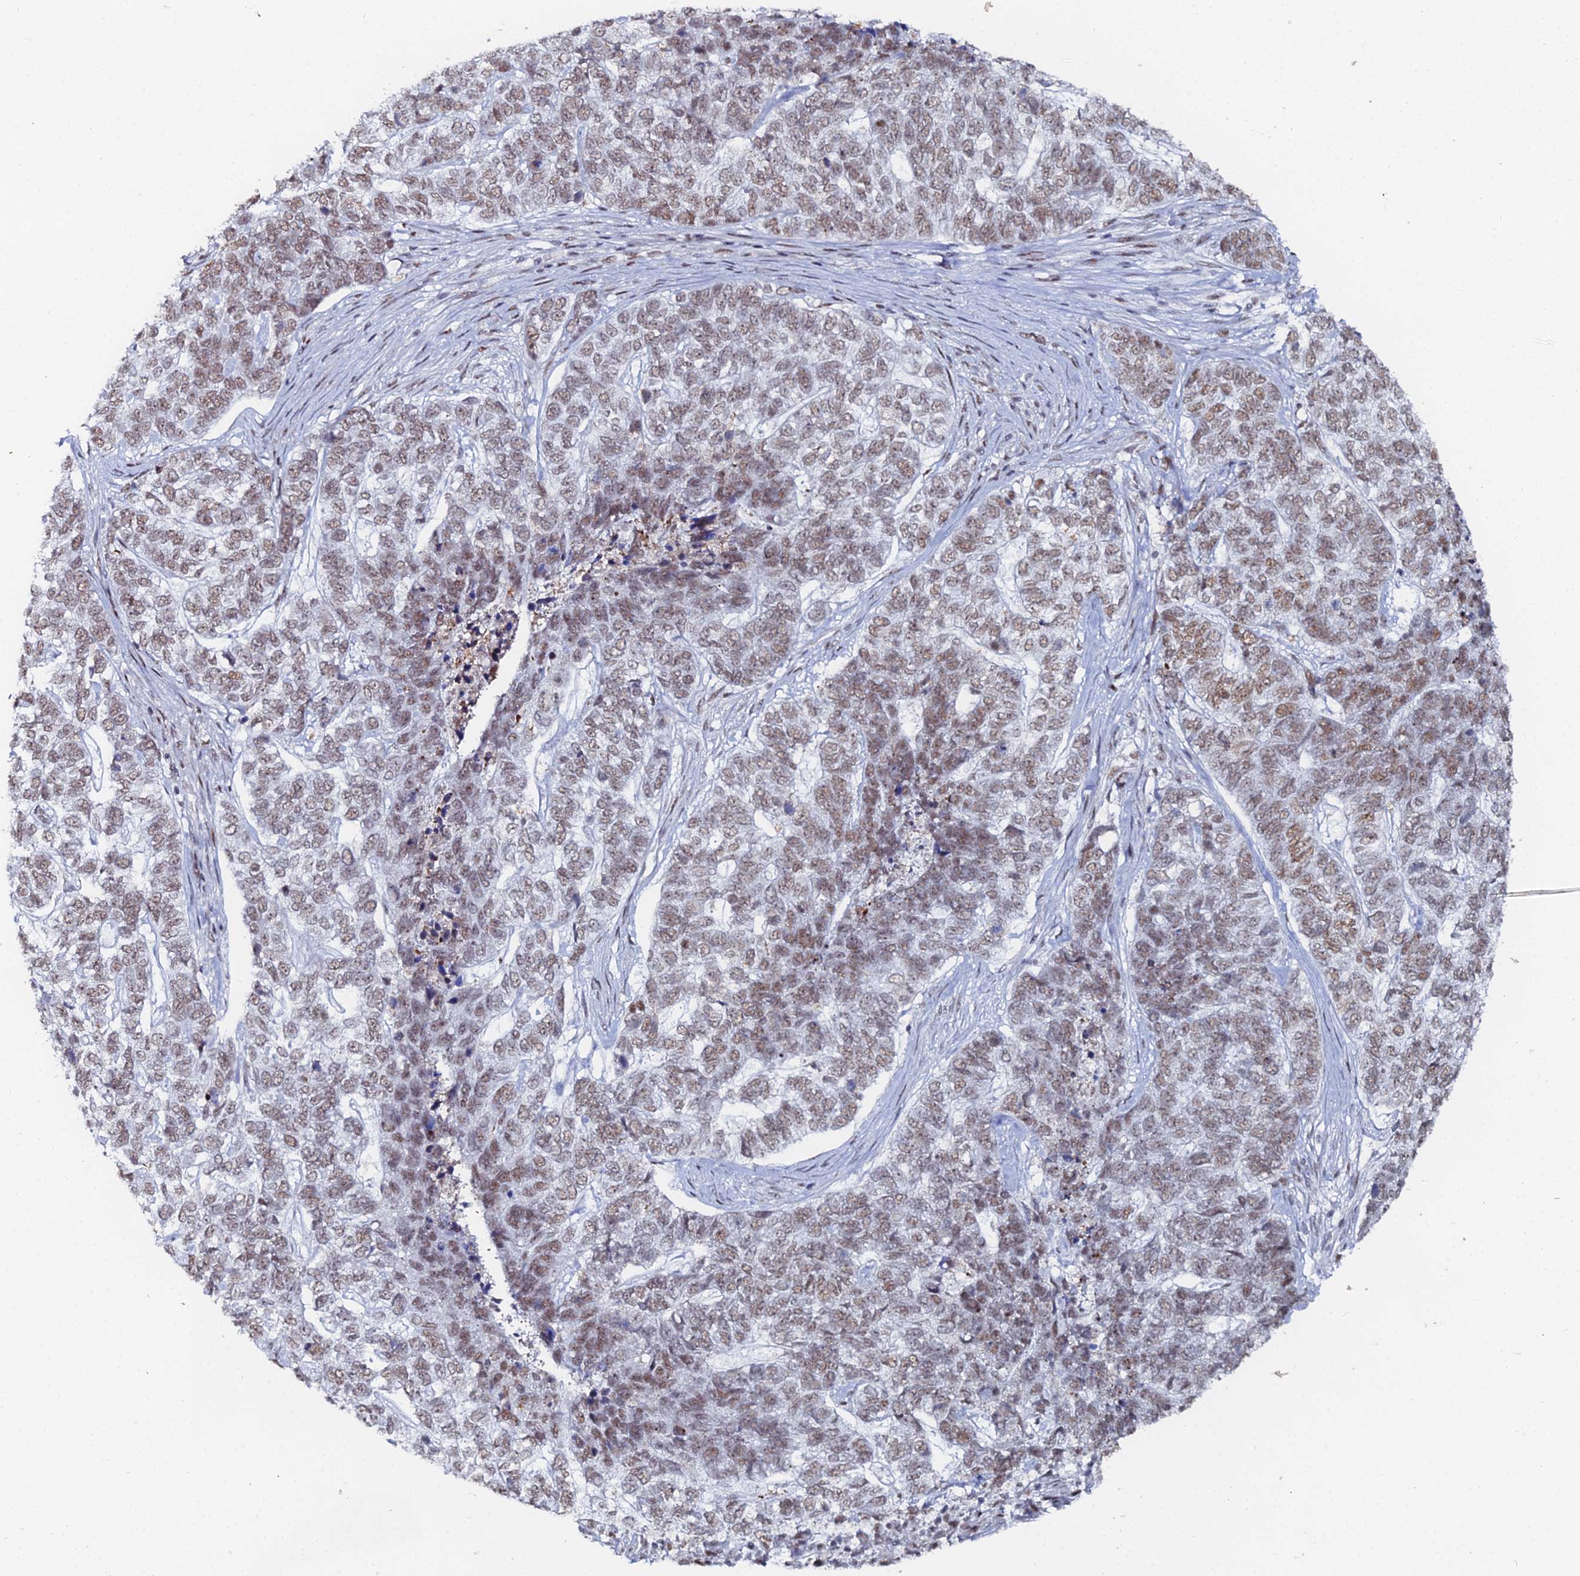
{"staining": {"intensity": "moderate", "quantity": ">75%", "location": "nuclear"}, "tissue": "skin cancer", "cell_type": "Tumor cells", "image_type": "cancer", "snomed": [{"axis": "morphology", "description": "Basal cell carcinoma"}, {"axis": "topography", "description": "Skin"}], "caption": "Brown immunohistochemical staining in human skin basal cell carcinoma demonstrates moderate nuclear positivity in about >75% of tumor cells.", "gene": "GSC2", "patient": {"sex": "female", "age": 65}}